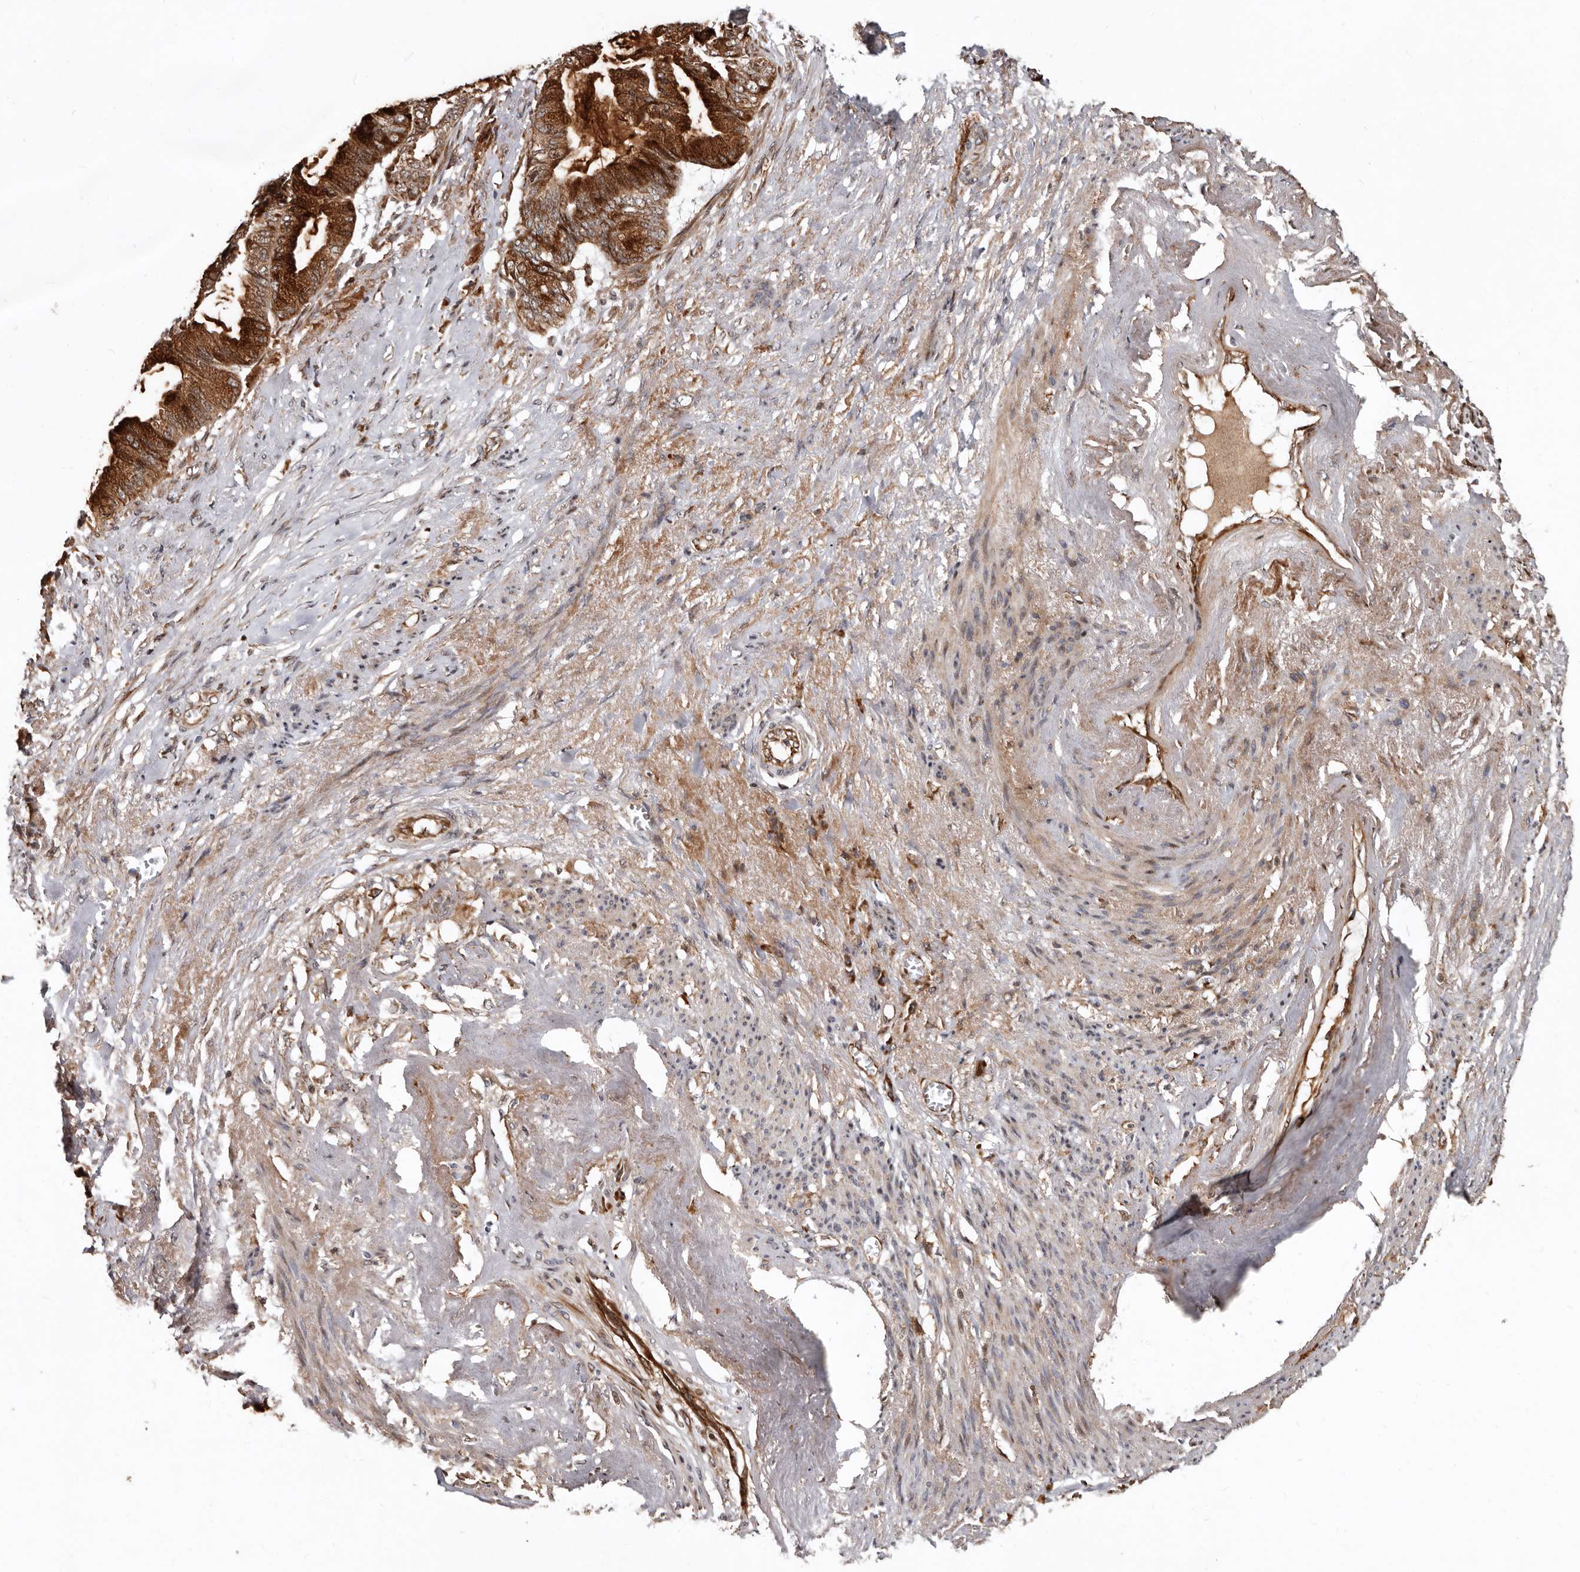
{"staining": {"intensity": "strong", "quantity": ">75%", "location": "cytoplasmic/membranous"}, "tissue": "endometrial cancer", "cell_type": "Tumor cells", "image_type": "cancer", "snomed": [{"axis": "morphology", "description": "Adenocarcinoma, NOS"}, {"axis": "topography", "description": "Endometrium"}], "caption": "A brown stain shows strong cytoplasmic/membranous staining of a protein in human endometrial cancer (adenocarcinoma) tumor cells.", "gene": "WEE2", "patient": {"sex": "female", "age": 86}}